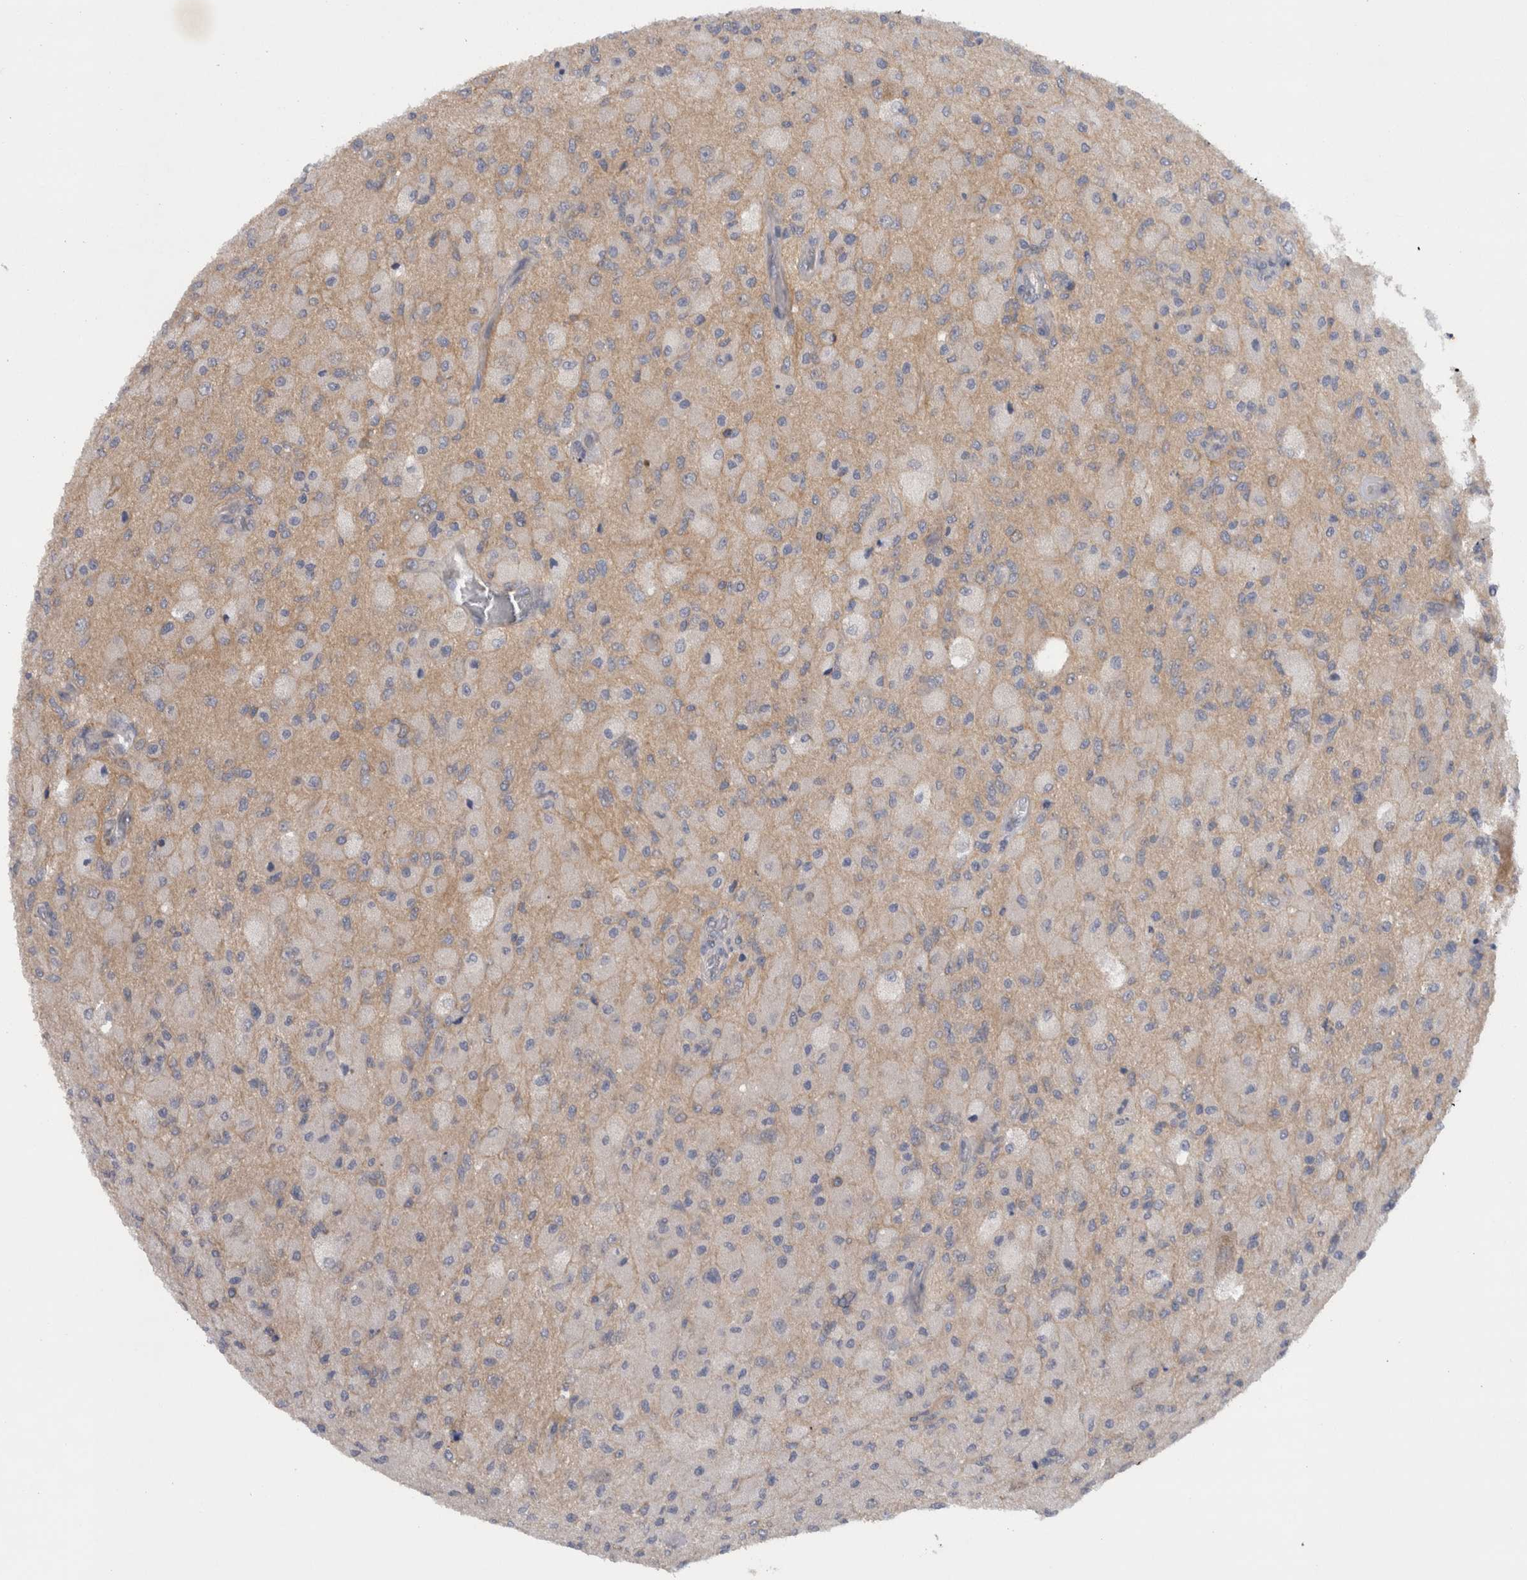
{"staining": {"intensity": "negative", "quantity": "none", "location": "none"}, "tissue": "glioma", "cell_type": "Tumor cells", "image_type": "cancer", "snomed": [{"axis": "morphology", "description": "Normal tissue, NOS"}, {"axis": "morphology", "description": "Glioma, malignant, High grade"}, {"axis": "topography", "description": "Cerebral cortex"}], "caption": "Glioma was stained to show a protein in brown. There is no significant expression in tumor cells. (Brightfield microscopy of DAB immunohistochemistry at high magnification).", "gene": "SCARA5", "patient": {"sex": "male", "age": 77}}